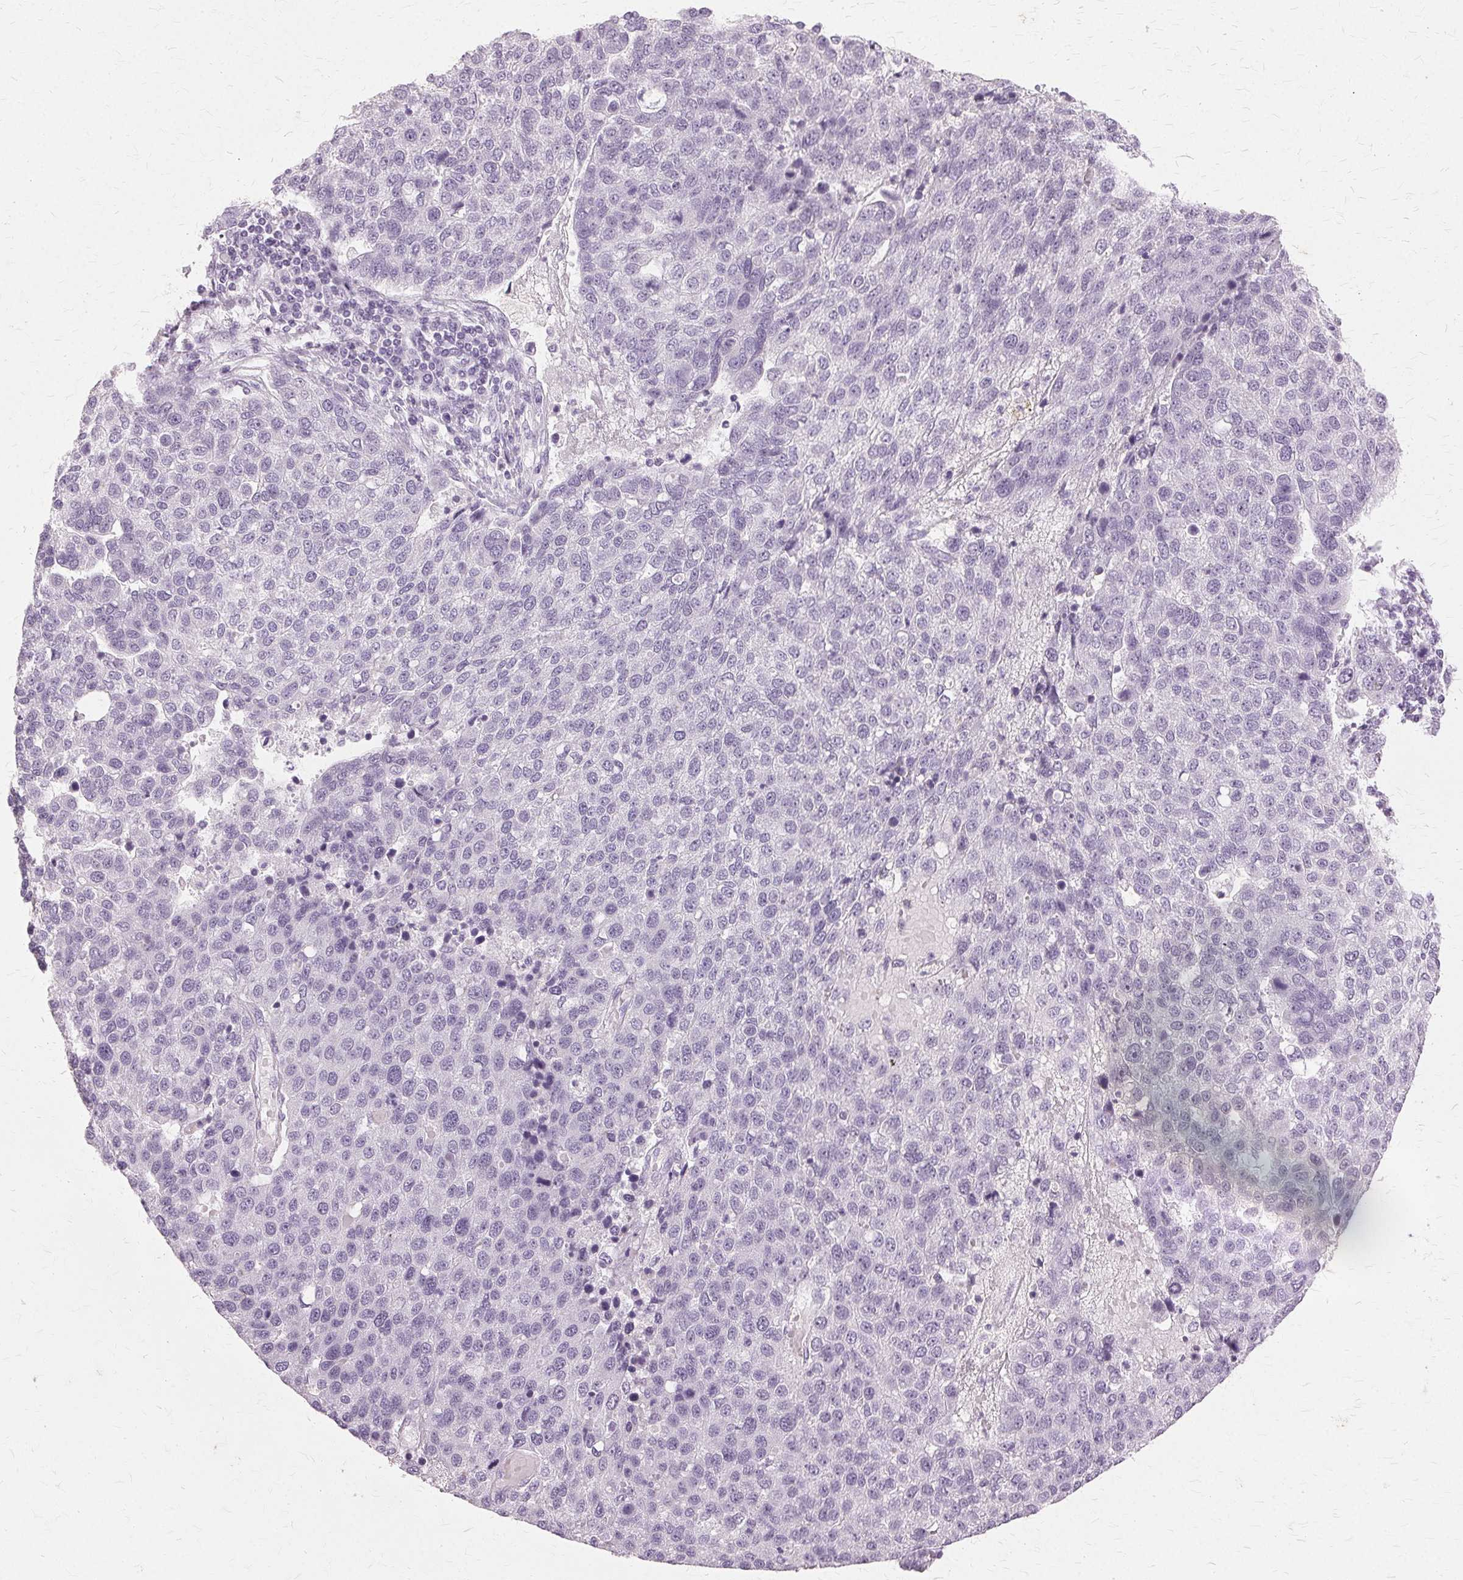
{"staining": {"intensity": "negative", "quantity": "none", "location": "none"}, "tissue": "pancreatic cancer", "cell_type": "Tumor cells", "image_type": "cancer", "snomed": [{"axis": "morphology", "description": "Adenocarcinoma, NOS"}, {"axis": "topography", "description": "Pancreas"}], "caption": "Immunohistochemistry image of human pancreatic cancer (adenocarcinoma) stained for a protein (brown), which shows no expression in tumor cells.", "gene": "SLC45A3", "patient": {"sex": "female", "age": 61}}